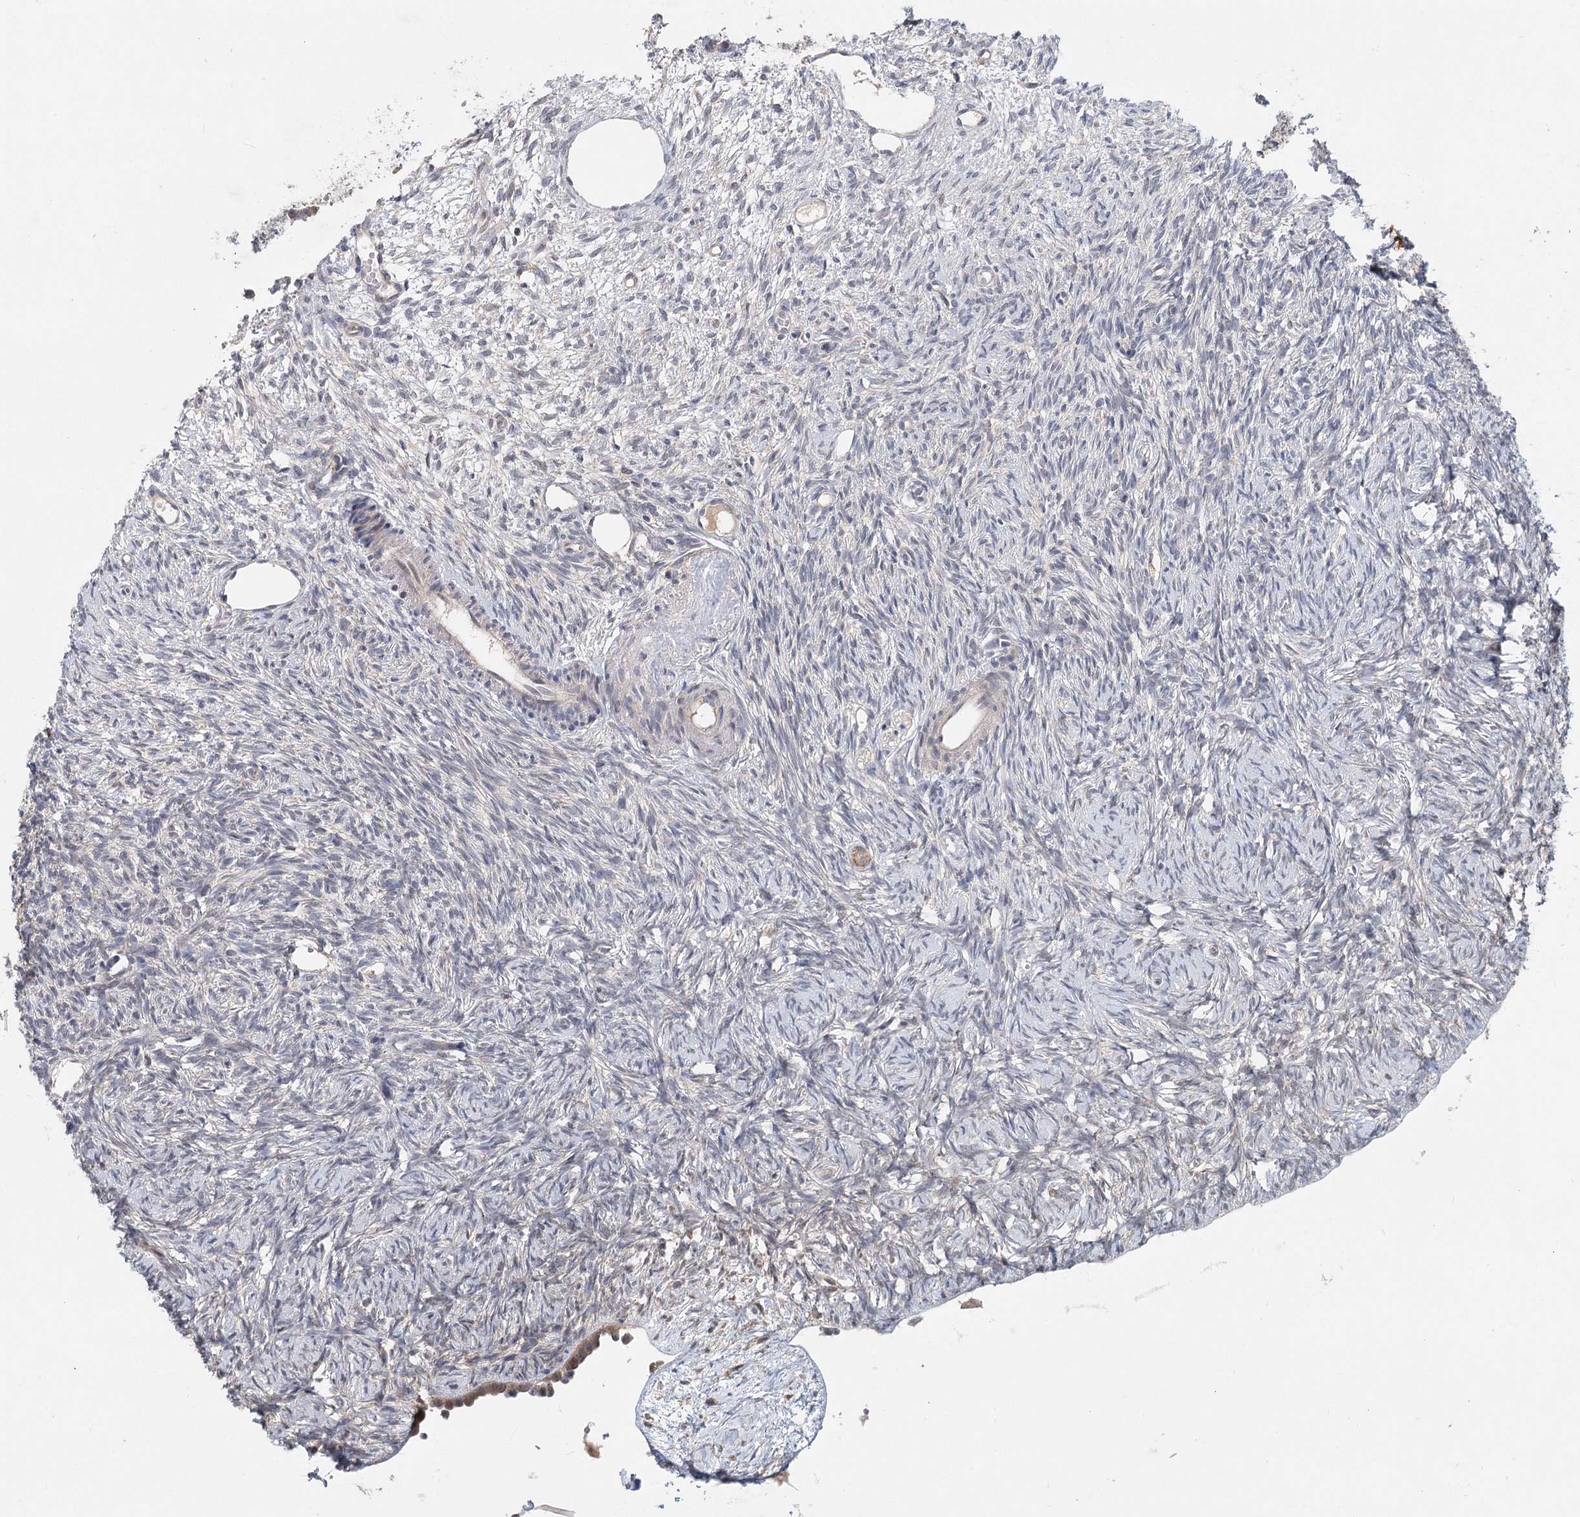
{"staining": {"intensity": "negative", "quantity": "none", "location": "none"}, "tissue": "ovary", "cell_type": "Ovarian stroma cells", "image_type": "normal", "snomed": [{"axis": "morphology", "description": "Normal tissue, NOS"}, {"axis": "topography", "description": "Ovary"}], "caption": "Normal ovary was stained to show a protein in brown. There is no significant positivity in ovarian stroma cells. (DAB (3,3'-diaminobenzidine) immunohistochemistry, high magnification).", "gene": "AP3B1", "patient": {"sex": "female", "age": 51}}